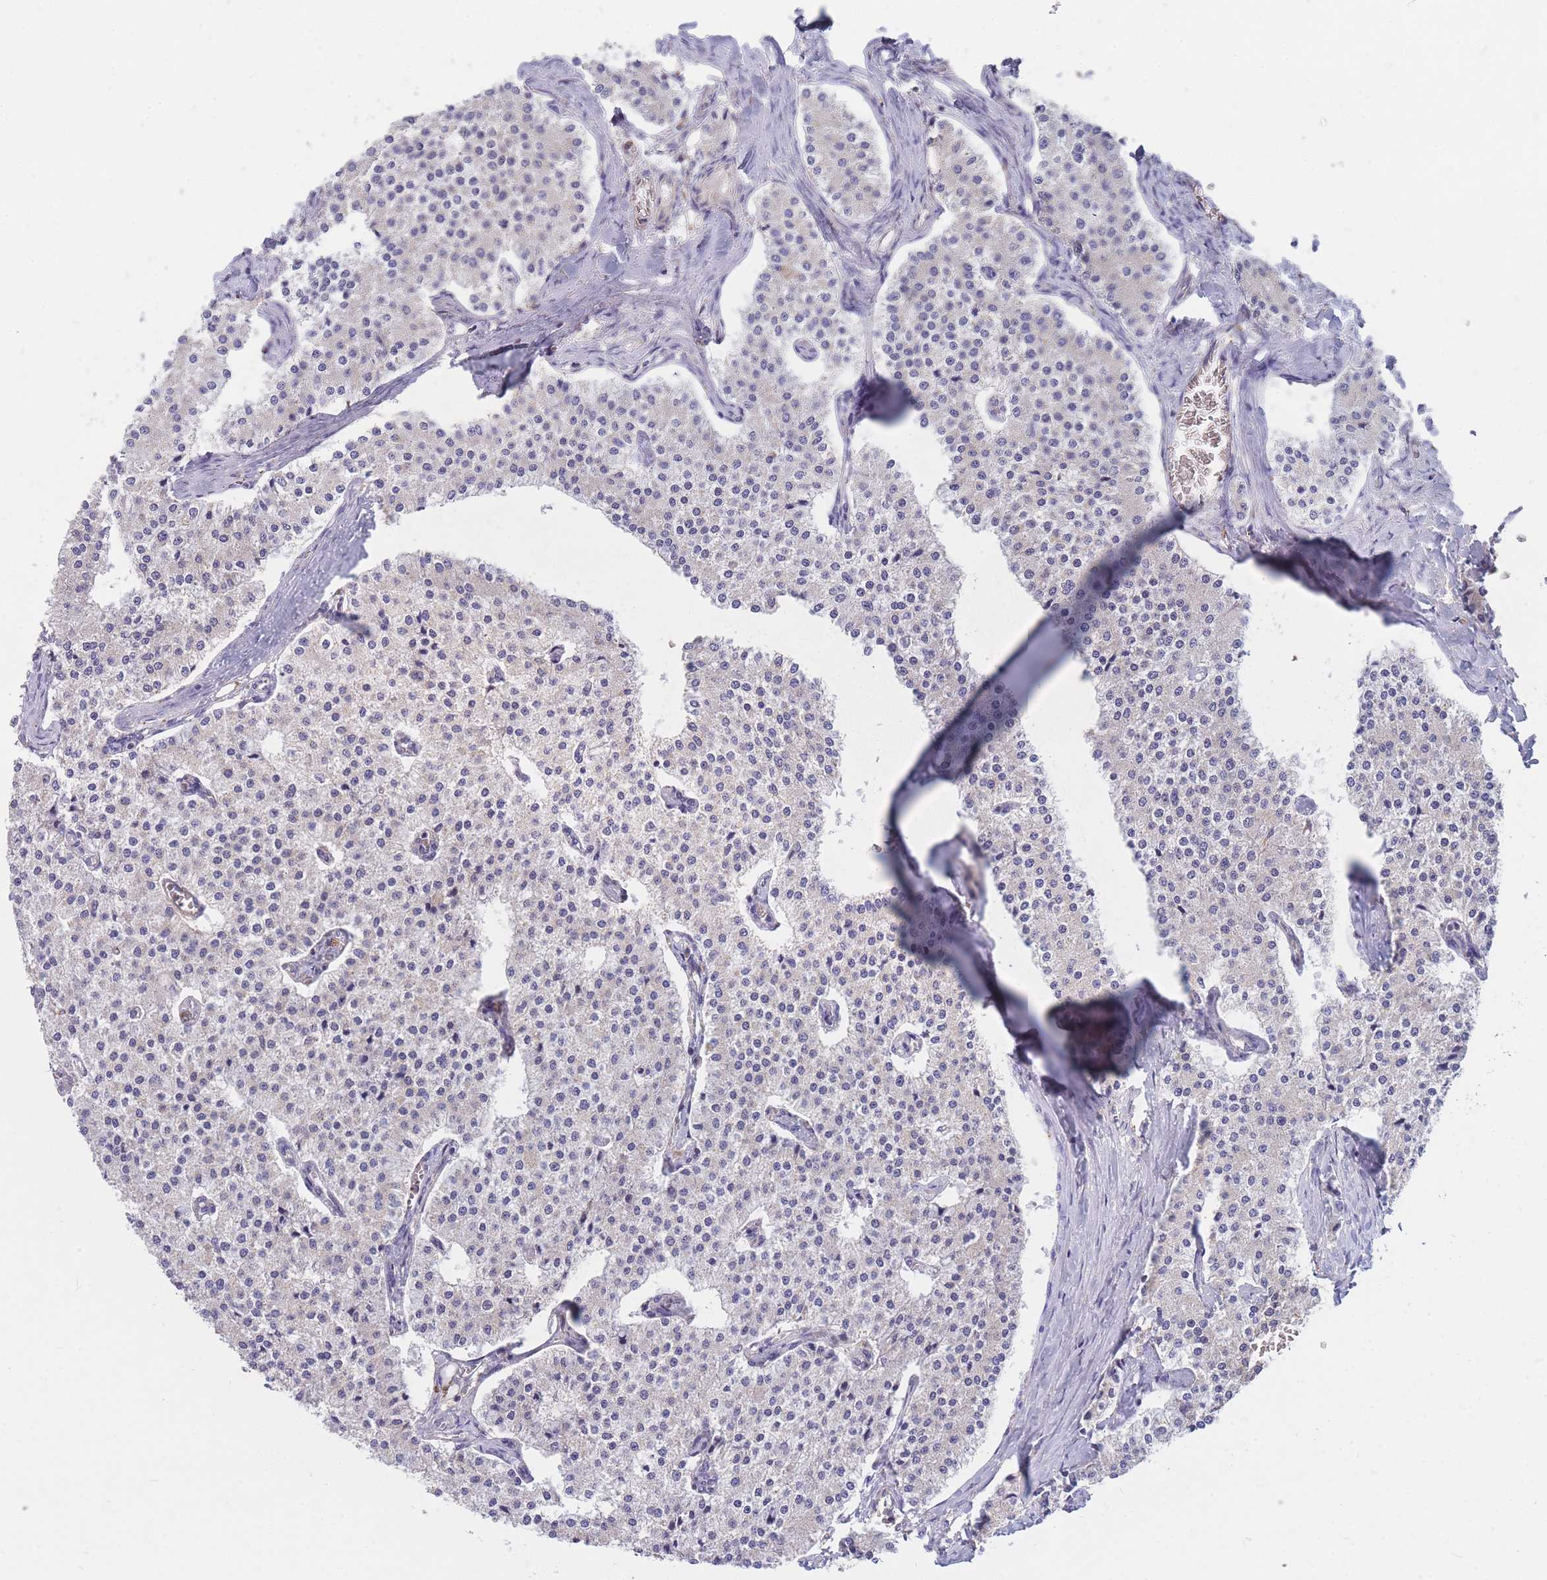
{"staining": {"intensity": "negative", "quantity": "none", "location": "none"}, "tissue": "carcinoid", "cell_type": "Tumor cells", "image_type": "cancer", "snomed": [{"axis": "morphology", "description": "Carcinoid, malignant, NOS"}, {"axis": "topography", "description": "Colon"}], "caption": "DAB immunohistochemical staining of human carcinoid (malignant) demonstrates no significant expression in tumor cells. The staining was performed using DAB to visualize the protein expression in brown, while the nuclei were stained in blue with hematoxylin (Magnification: 20x).", "gene": "PTPMT1", "patient": {"sex": "female", "age": 52}}